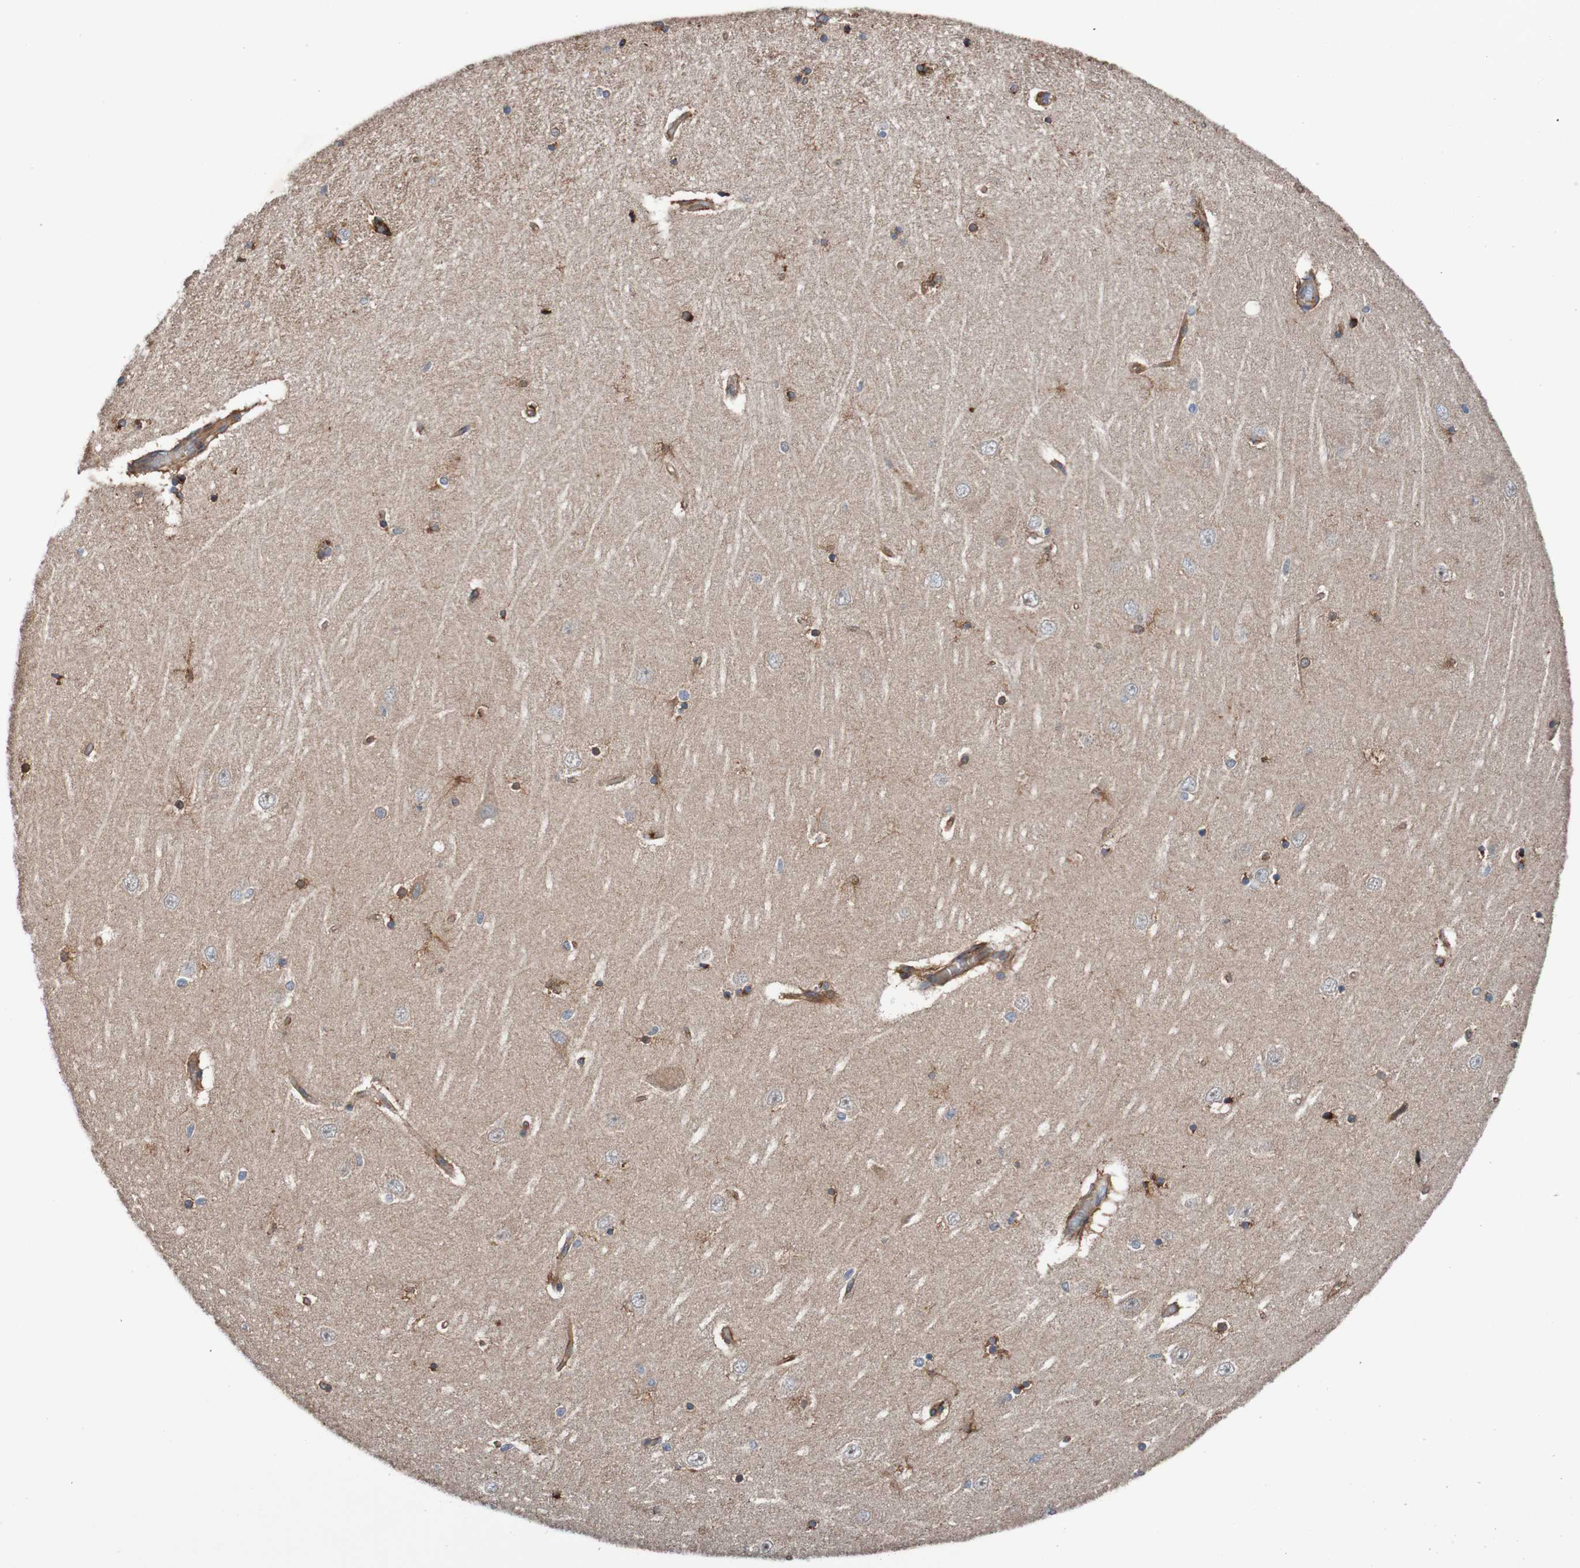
{"staining": {"intensity": "strong", "quantity": ">75%", "location": "cytoplasmic/membranous"}, "tissue": "hippocampus", "cell_type": "Glial cells", "image_type": "normal", "snomed": [{"axis": "morphology", "description": "Normal tissue, NOS"}, {"axis": "topography", "description": "Hippocampus"}], "caption": "Normal hippocampus was stained to show a protein in brown. There is high levels of strong cytoplasmic/membranous expression in approximately >75% of glial cells. (brown staining indicates protein expression, while blue staining denotes nuclei).", "gene": "ST8SIA6", "patient": {"sex": "female", "age": 54}}